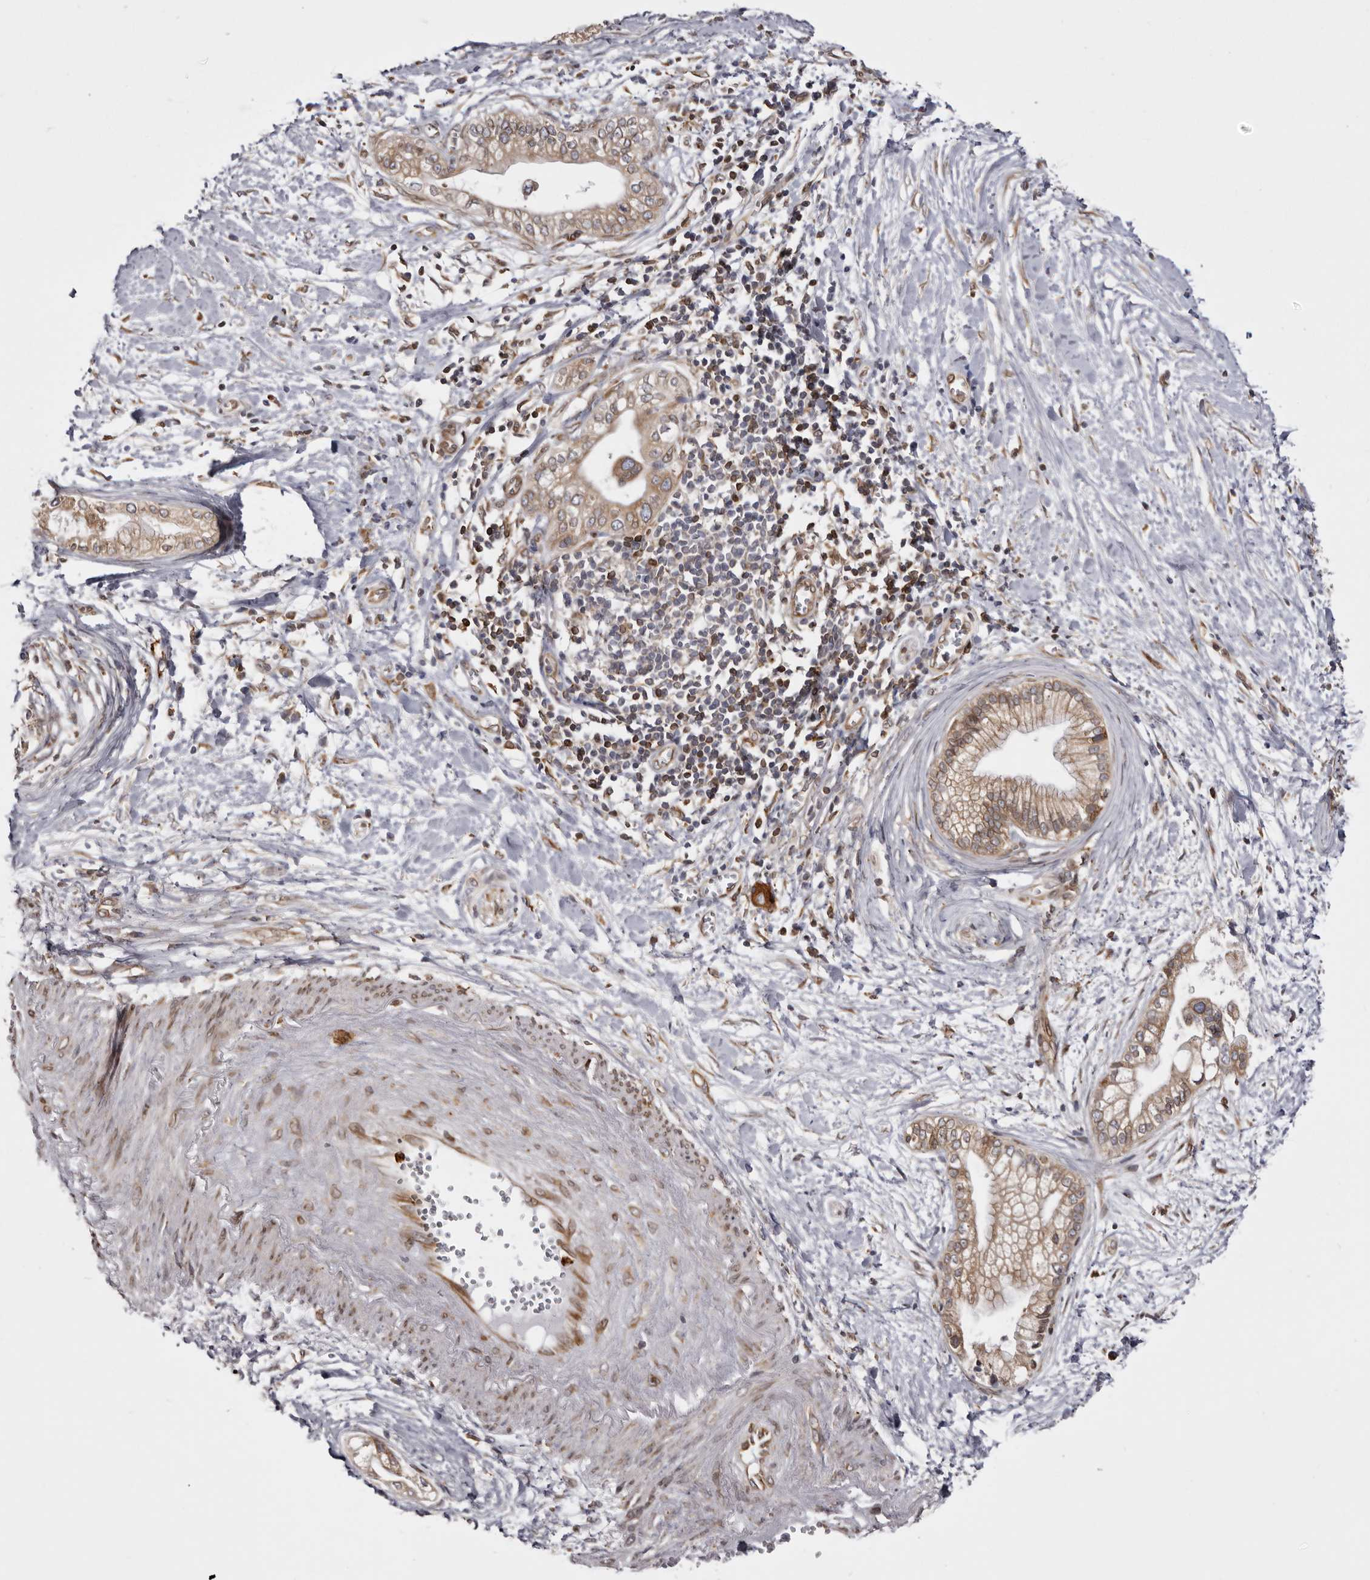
{"staining": {"intensity": "moderate", "quantity": ">75%", "location": "cytoplasmic/membranous"}, "tissue": "pancreatic cancer", "cell_type": "Tumor cells", "image_type": "cancer", "snomed": [{"axis": "morphology", "description": "Adenocarcinoma, NOS"}, {"axis": "topography", "description": "Pancreas"}], "caption": "Adenocarcinoma (pancreatic) stained for a protein reveals moderate cytoplasmic/membranous positivity in tumor cells. Immunohistochemistry stains the protein in brown and the nuclei are stained blue.", "gene": "C4orf3", "patient": {"sex": "male", "age": 68}}